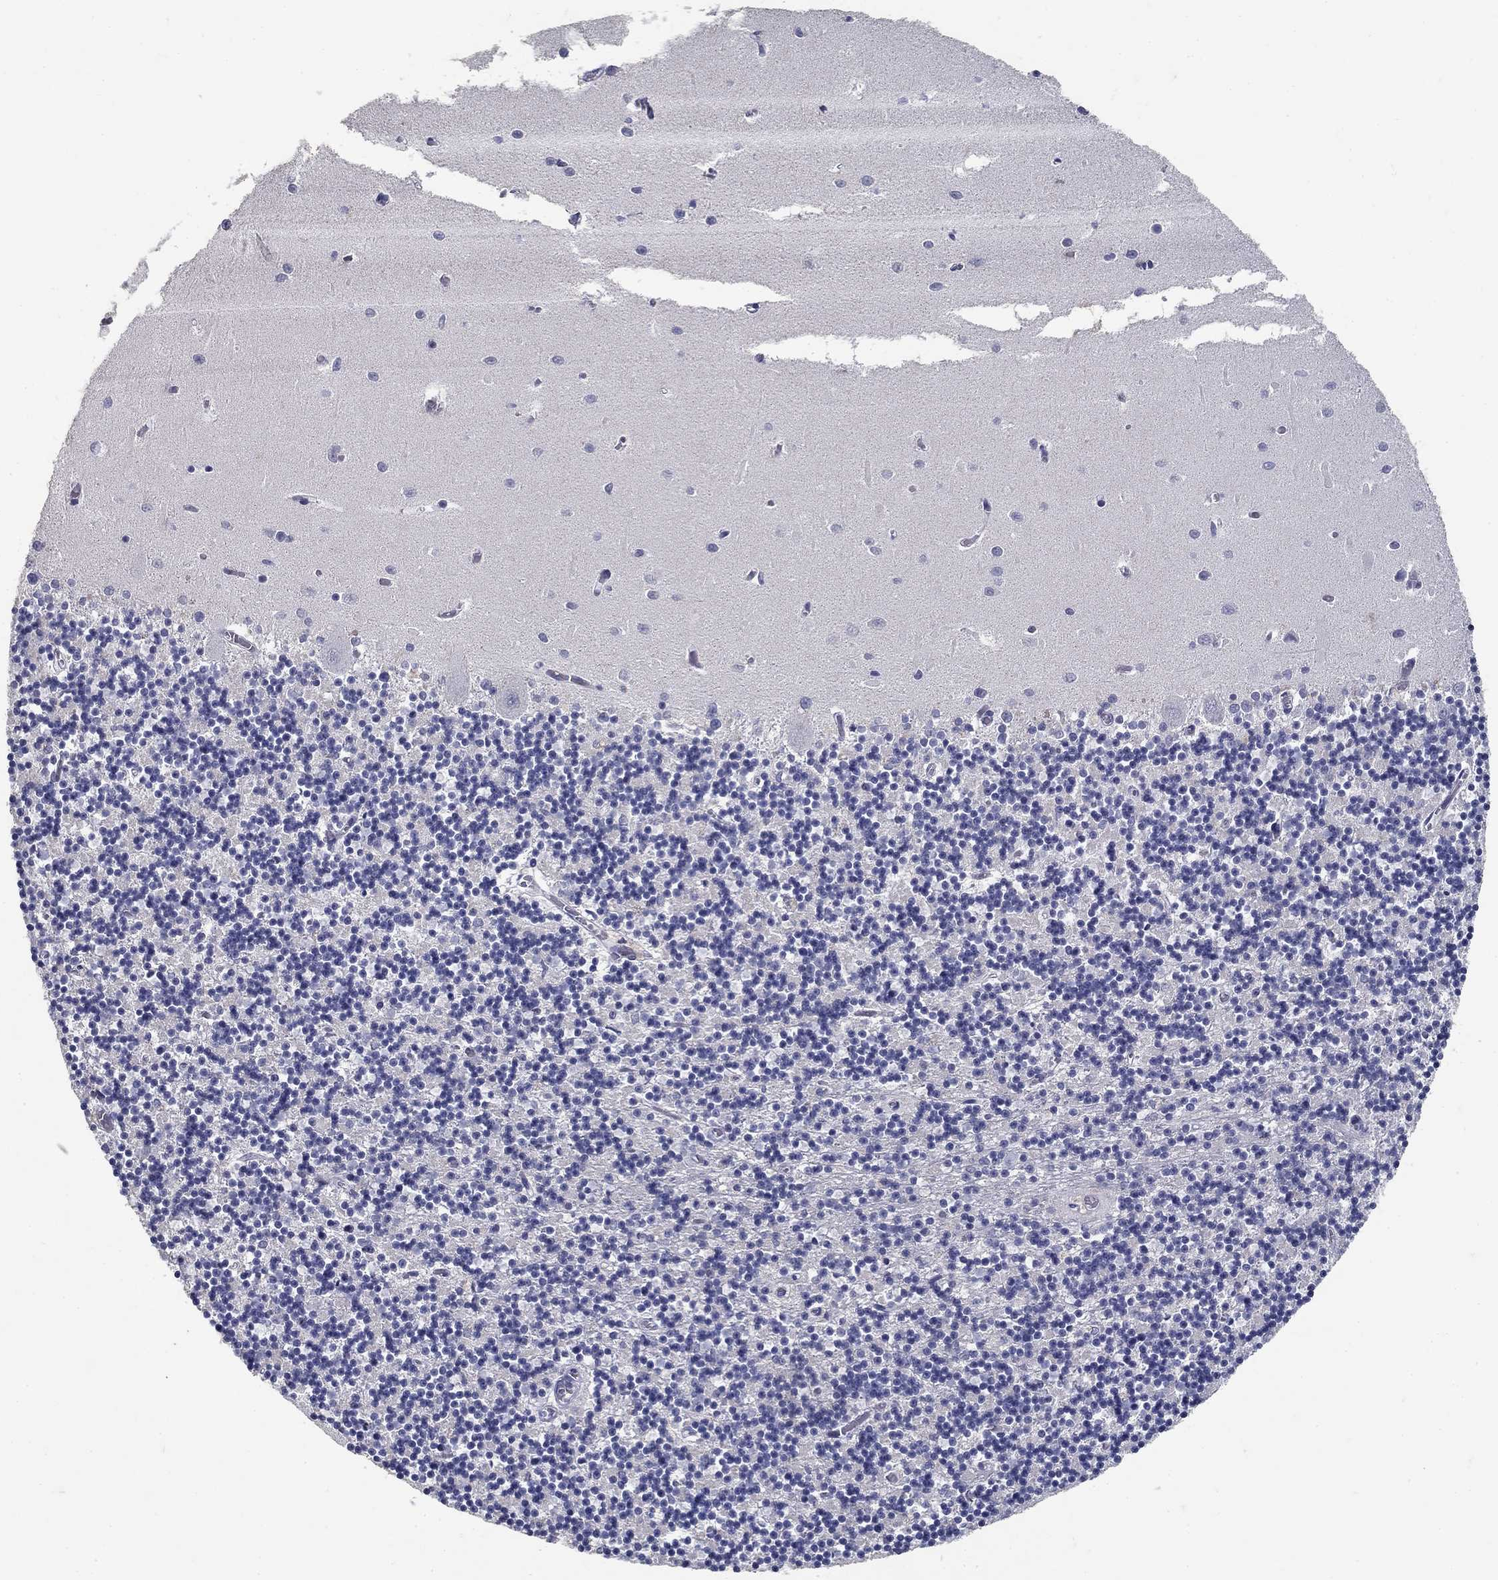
{"staining": {"intensity": "negative", "quantity": "none", "location": "none"}, "tissue": "cerebellum", "cell_type": "Cells in granular layer", "image_type": "normal", "snomed": [{"axis": "morphology", "description": "Normal tissue, NOS"}, {"axis": "topography", "description": "Cerebellum"}], "caption": "Immunohistochemistry photomicrograph of benign cerebellum: cerebellum stained with DAB demonstrates no significant protein expression in cells in granular layer.", "gene": "POMC", "patient": {"sex": "female", "age": 64}}